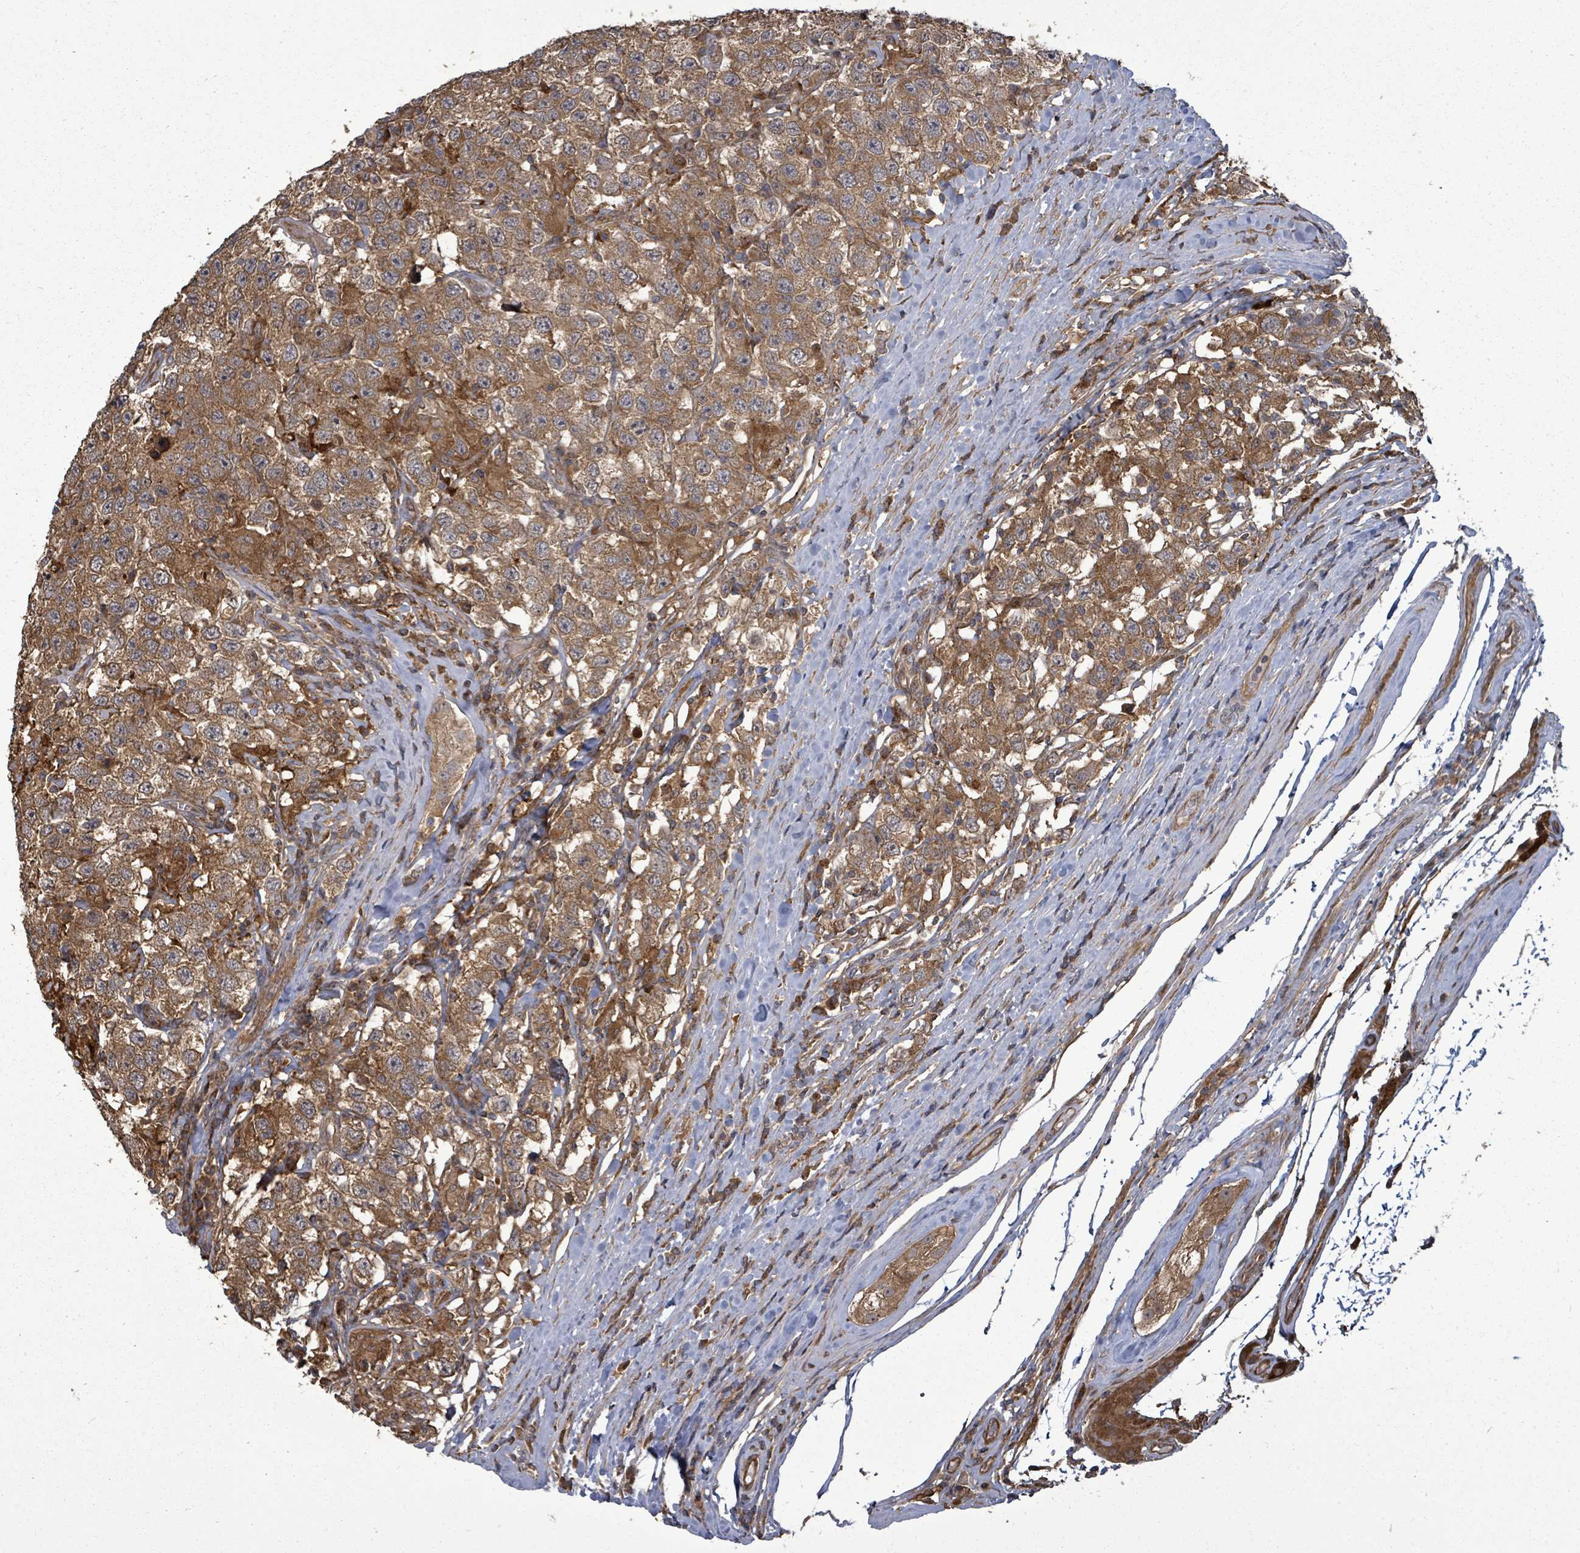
{"staining": {"intensity": "moderate", "quantity": ">75%", "location": "cytoplasmic/membranous"}, "tissue": "testis cancer", "cell_type": "Tumor cells", "image_type": "cancer", "snomed": [{"axis": "morphology", "description": "Seminoma, NOS"}, {"axis": "topography", "description": "Testis"}], "caption": "This image displays immunohistochemistry (IHC) staining of testis cancer, with medium moderate cytoplasmic/membranous staining in approximately >75% of tumor cells.", "gene": "EIF3C", "patient": {"sex": "male", "age": 41}}